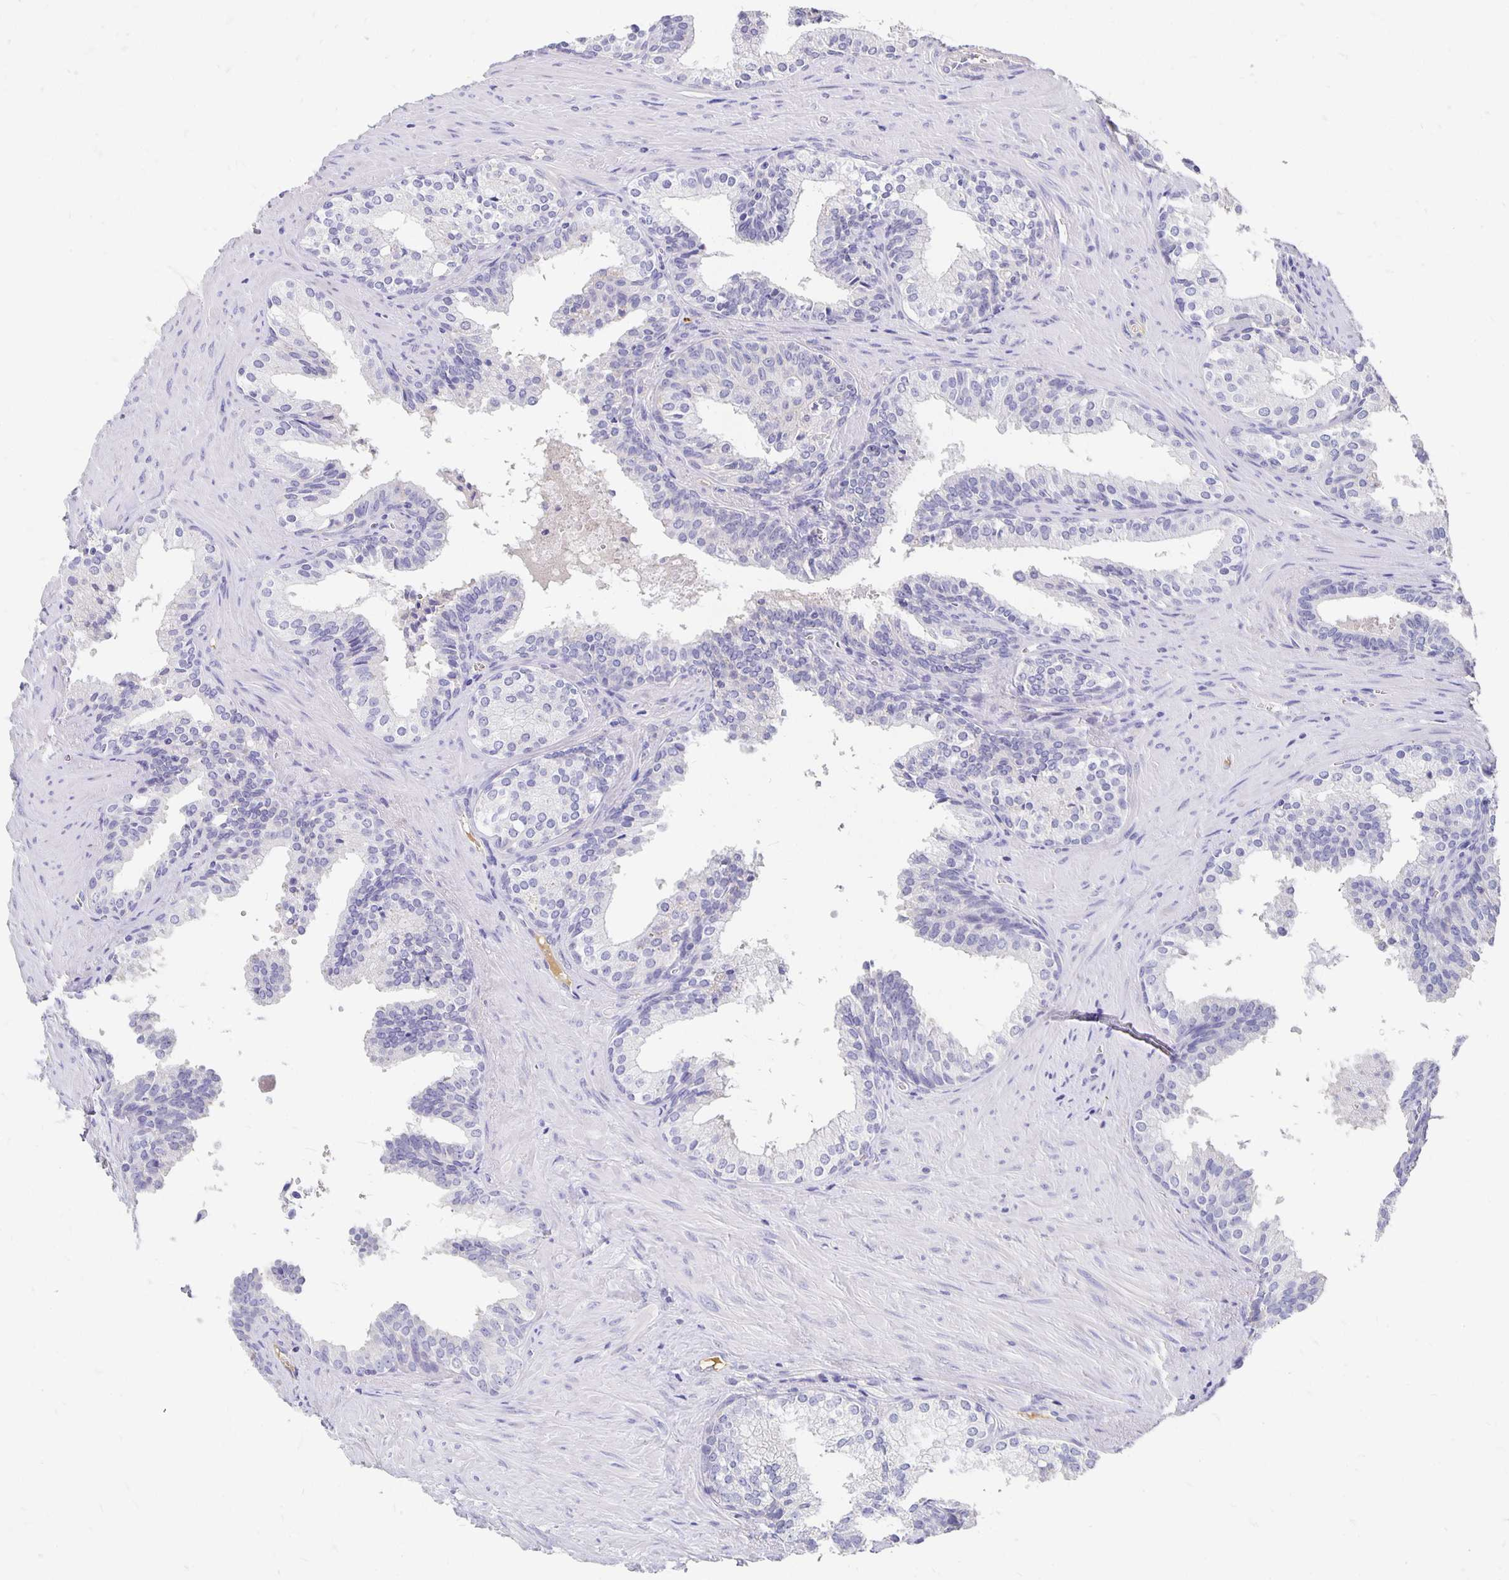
{"staining": {"intensity": "negative", "quantity": "none", "location": "none"}, "tissue": "prostate cancer", "cell_type": "Tumor cells", "image_type": "cancer", "snomed": [{"axis": "morphology", "description": "Adenocarcinoma, High grade"}, {"axis": "topography", "description": "Prostate"}], "caption": "DAB (3,3'-diaminobenzidine) immunohistochemical staining of adenocarcinoma (high-grade) (prostate) shows no significant staining in tumor cells. (DAB IHC visualized using brightfield microscopy, high magnification).", "gene": "APOB", "patient": {"sex": "male", "age": 68}}